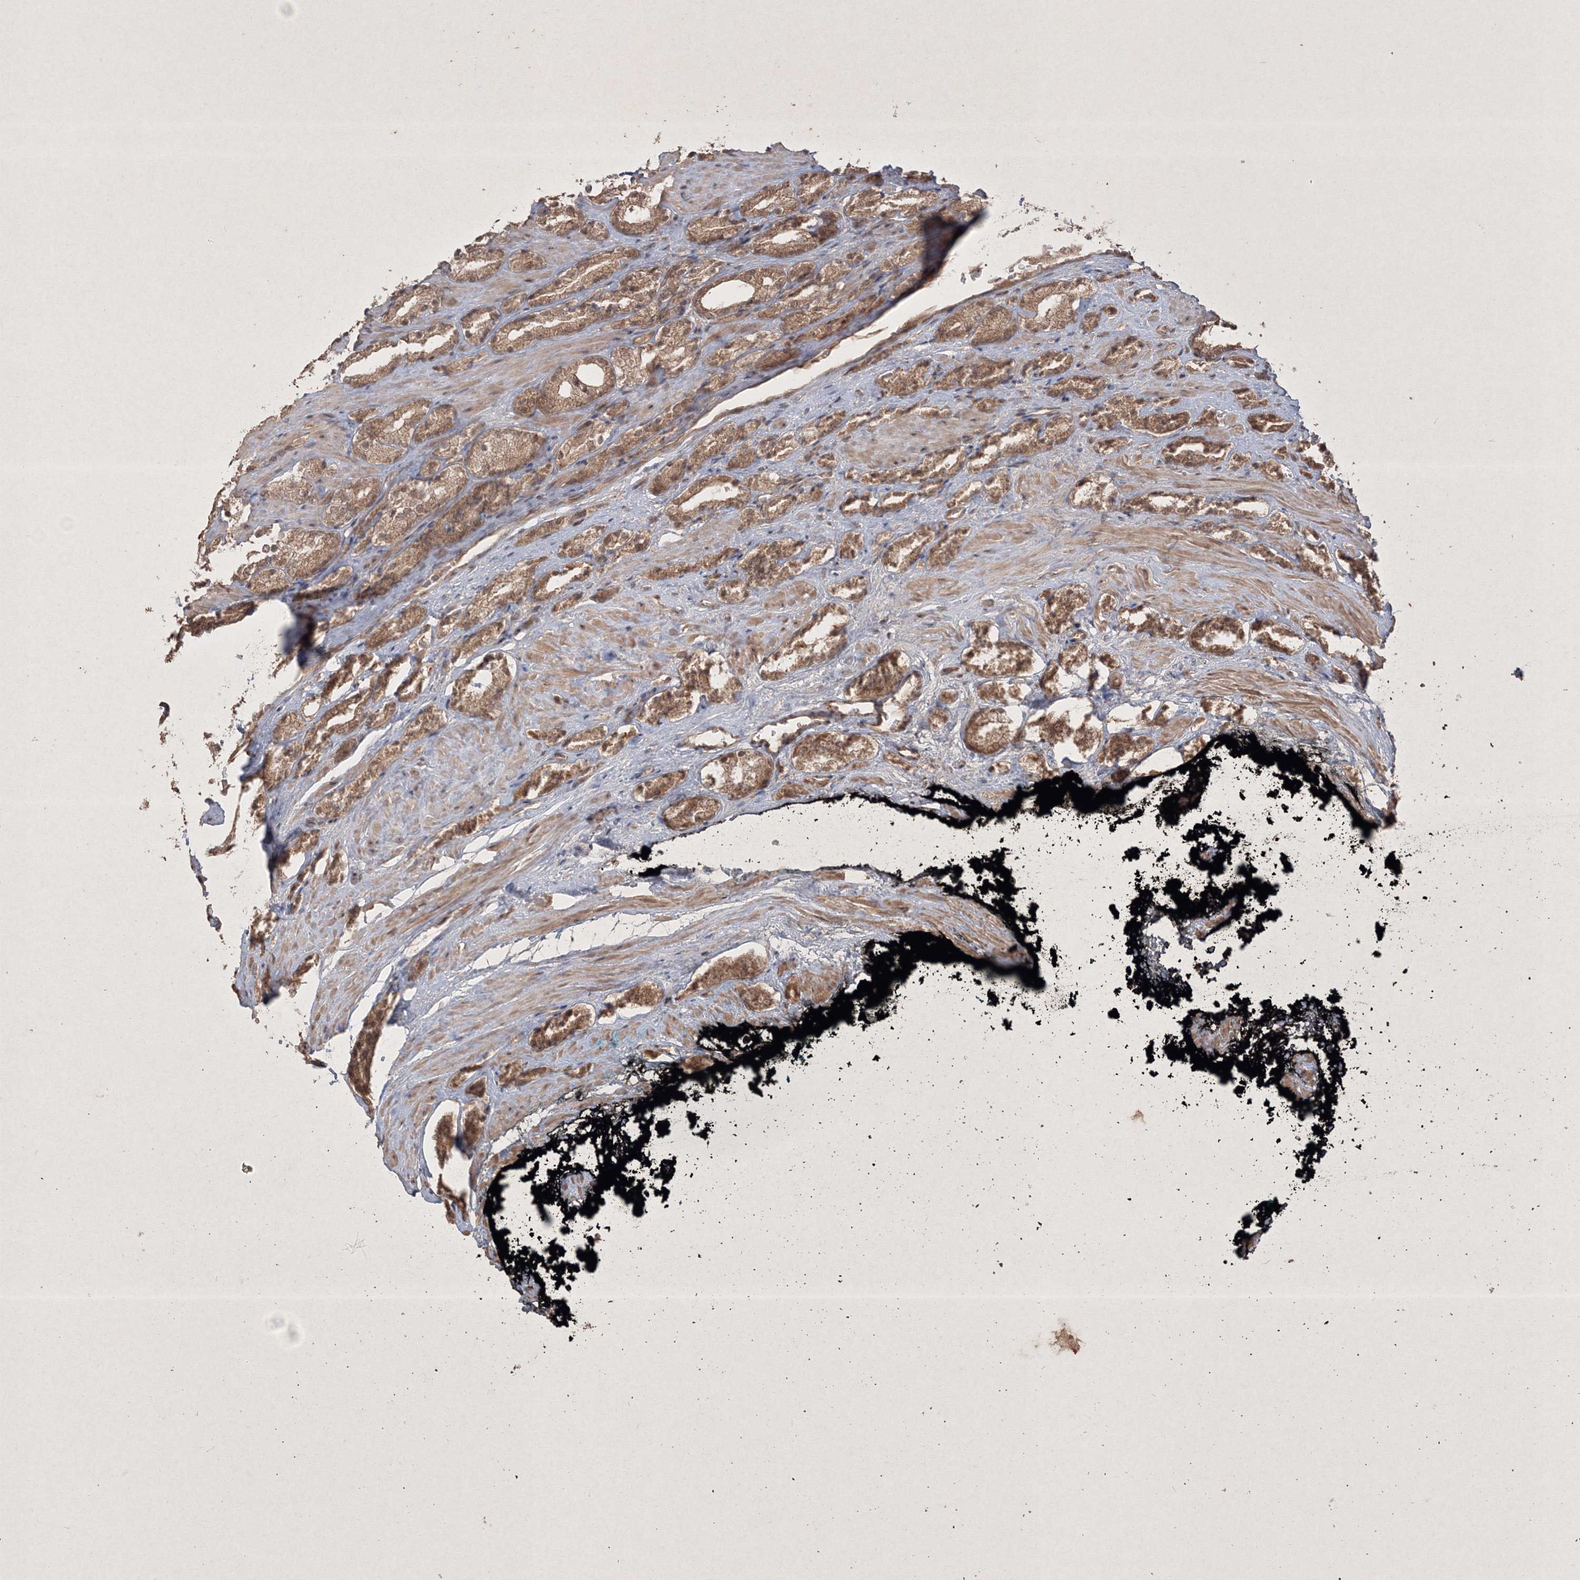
{"staining": {"intensity": "moderate", "quantity": ">75%", "location": "cytoplasmic/membranous"}, "tissue": "prostate cancer", "cell_type": "Tumor cells", "image_type": "cancer", "snomed": [{"axis": "morphology", "description": "Adenocarcinoma, High grade"}, {"axis": "topography", "description": "Prostate"}], "caption": "Adenocarcinoma (high-grade) (prostate) was stained to show a protein in brown. There is medium levels of moderate cytoplasmic/membranous positivity in about >75% of tumor cells.", "gene": "PELI3", "patient": {"sex": "male", "age": 71}}